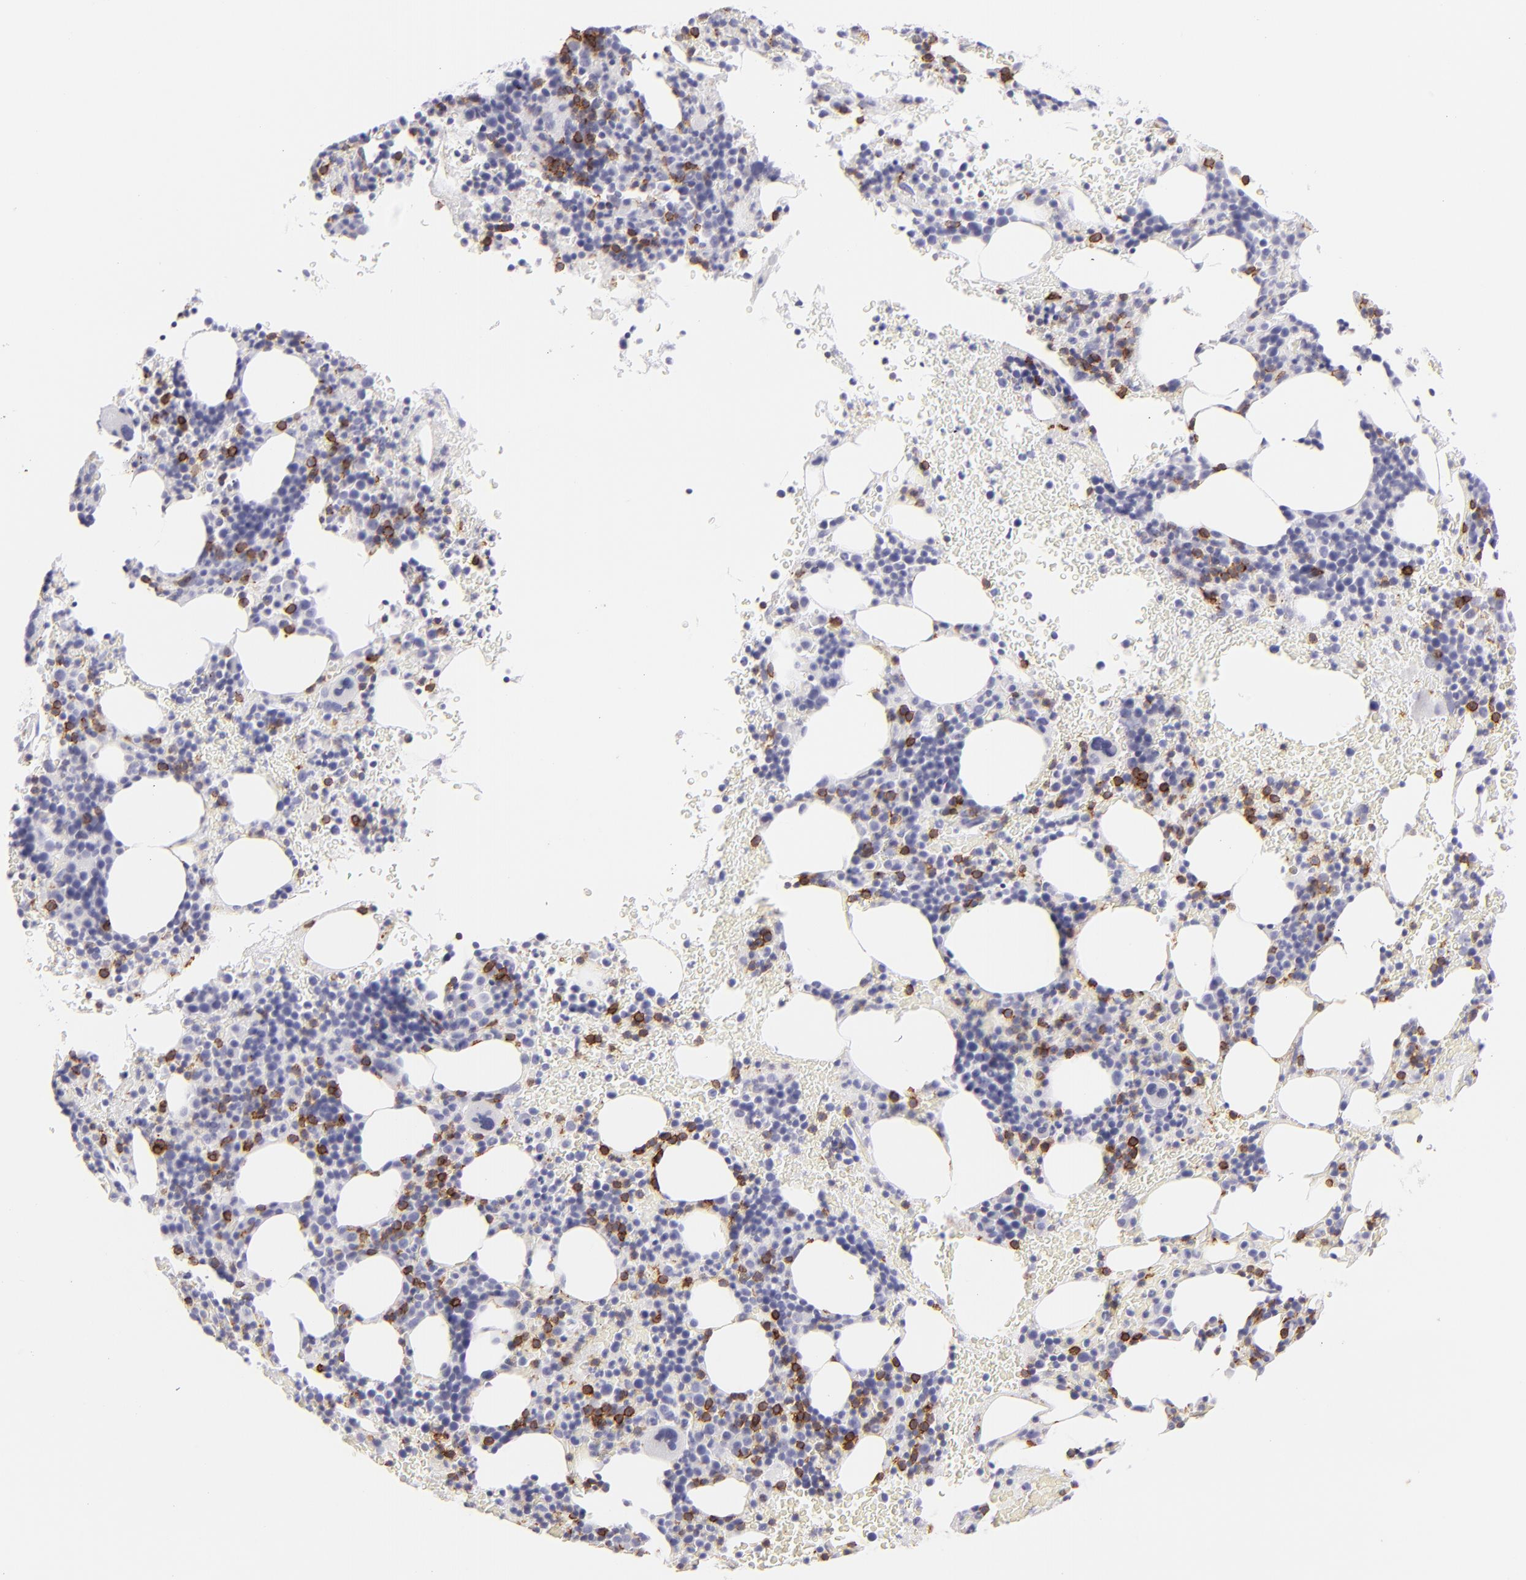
{"staining": {"intensity": "strong", "quantity": "<25%", "location": "cytoplasmic/membranous"}, "tissue": "bone marrow", "cell_type": "Hematopoietic cells", "image_type": "normal", "snomed": [{"axis": "morphology", "description": "Normal tissue, NOS"}, {"axis": "topography", "description": "Bone marrow"}], "caption": "Protein analysis of normal bone marrow shows strong cytoplasmic/membranous staining in about <25% of hematopoietic cells.", "gene": "FCER2", "patient": {"sex": "male", "age": 86}}